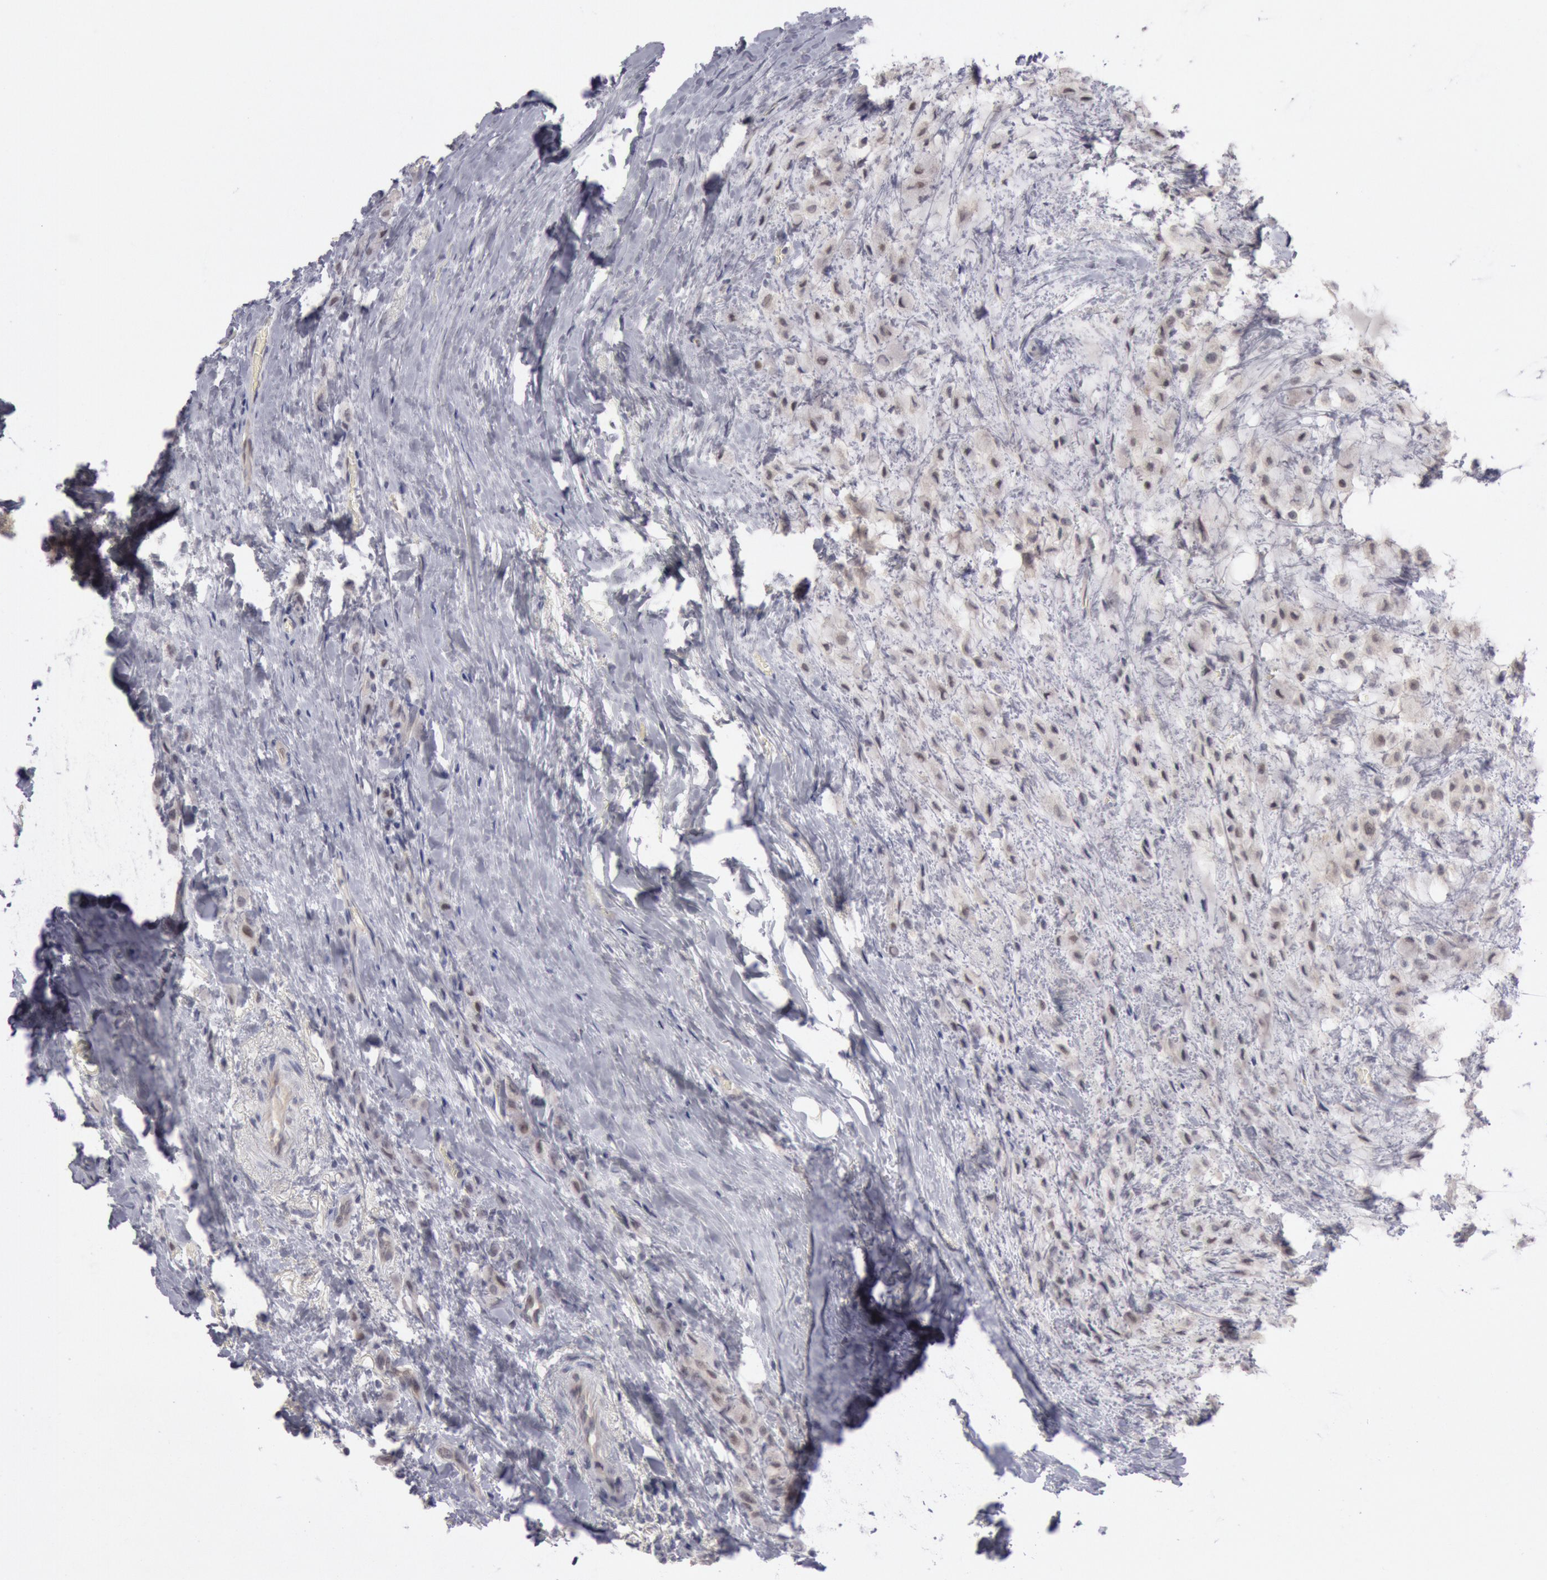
{"staining": {"intensity": "weak", "quantity": "<25%", "location": "cytoplasmic/membranous"}, "tissue": "breast cancer", "cell_type": "Tumor cells", "image_type": "cancer", "snomed": [{"axis": "morphology", "description": "Lobular carcinoma"}, {"axis": "topography", "description": "Breast"}], "caption": "Protein analysis of breast lobular carcinoma reveals no significant expression in tumor cells.", "gene": "JOSD1", "patient": {"sex": "female", "age": 85}}